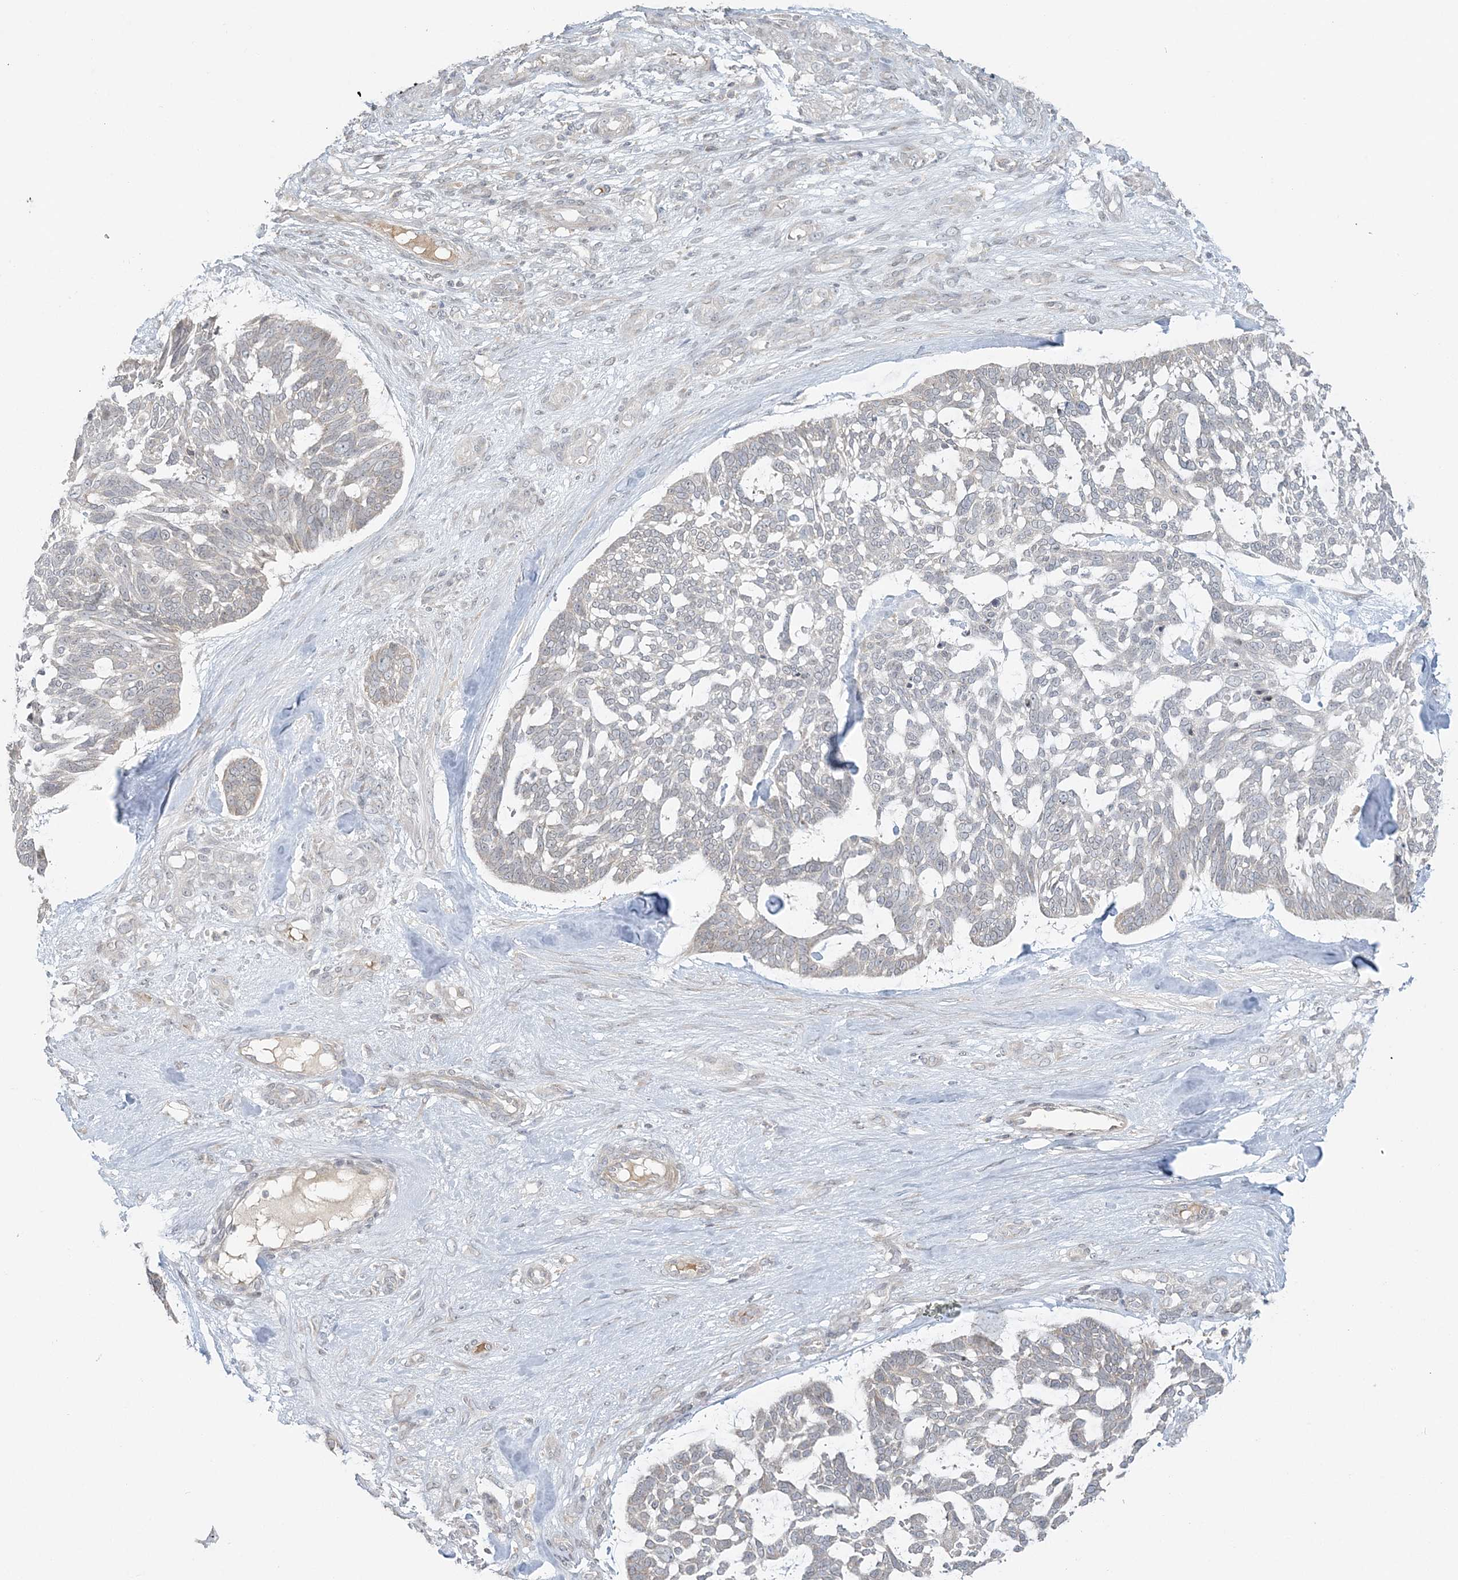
{"staining": {"intensity": "negative", "quantity": "none", "location": "none"}, "tissue": "skin cancer", "cell_type": "Tumor cells", "image_type": "cancer", "snomed": [{"axis": "morphology", "description": "Basal cell carcinoma"}, {"axis": "topography", "description": "Skin"}], "caption": "A high-resolution photomicrograph shows IHC staining of skin basal cell carcinoma, which displays no significant expression in tumor cells.", "gene": "BLTP3A", "patient": {"sex": "male", "age": 88}}